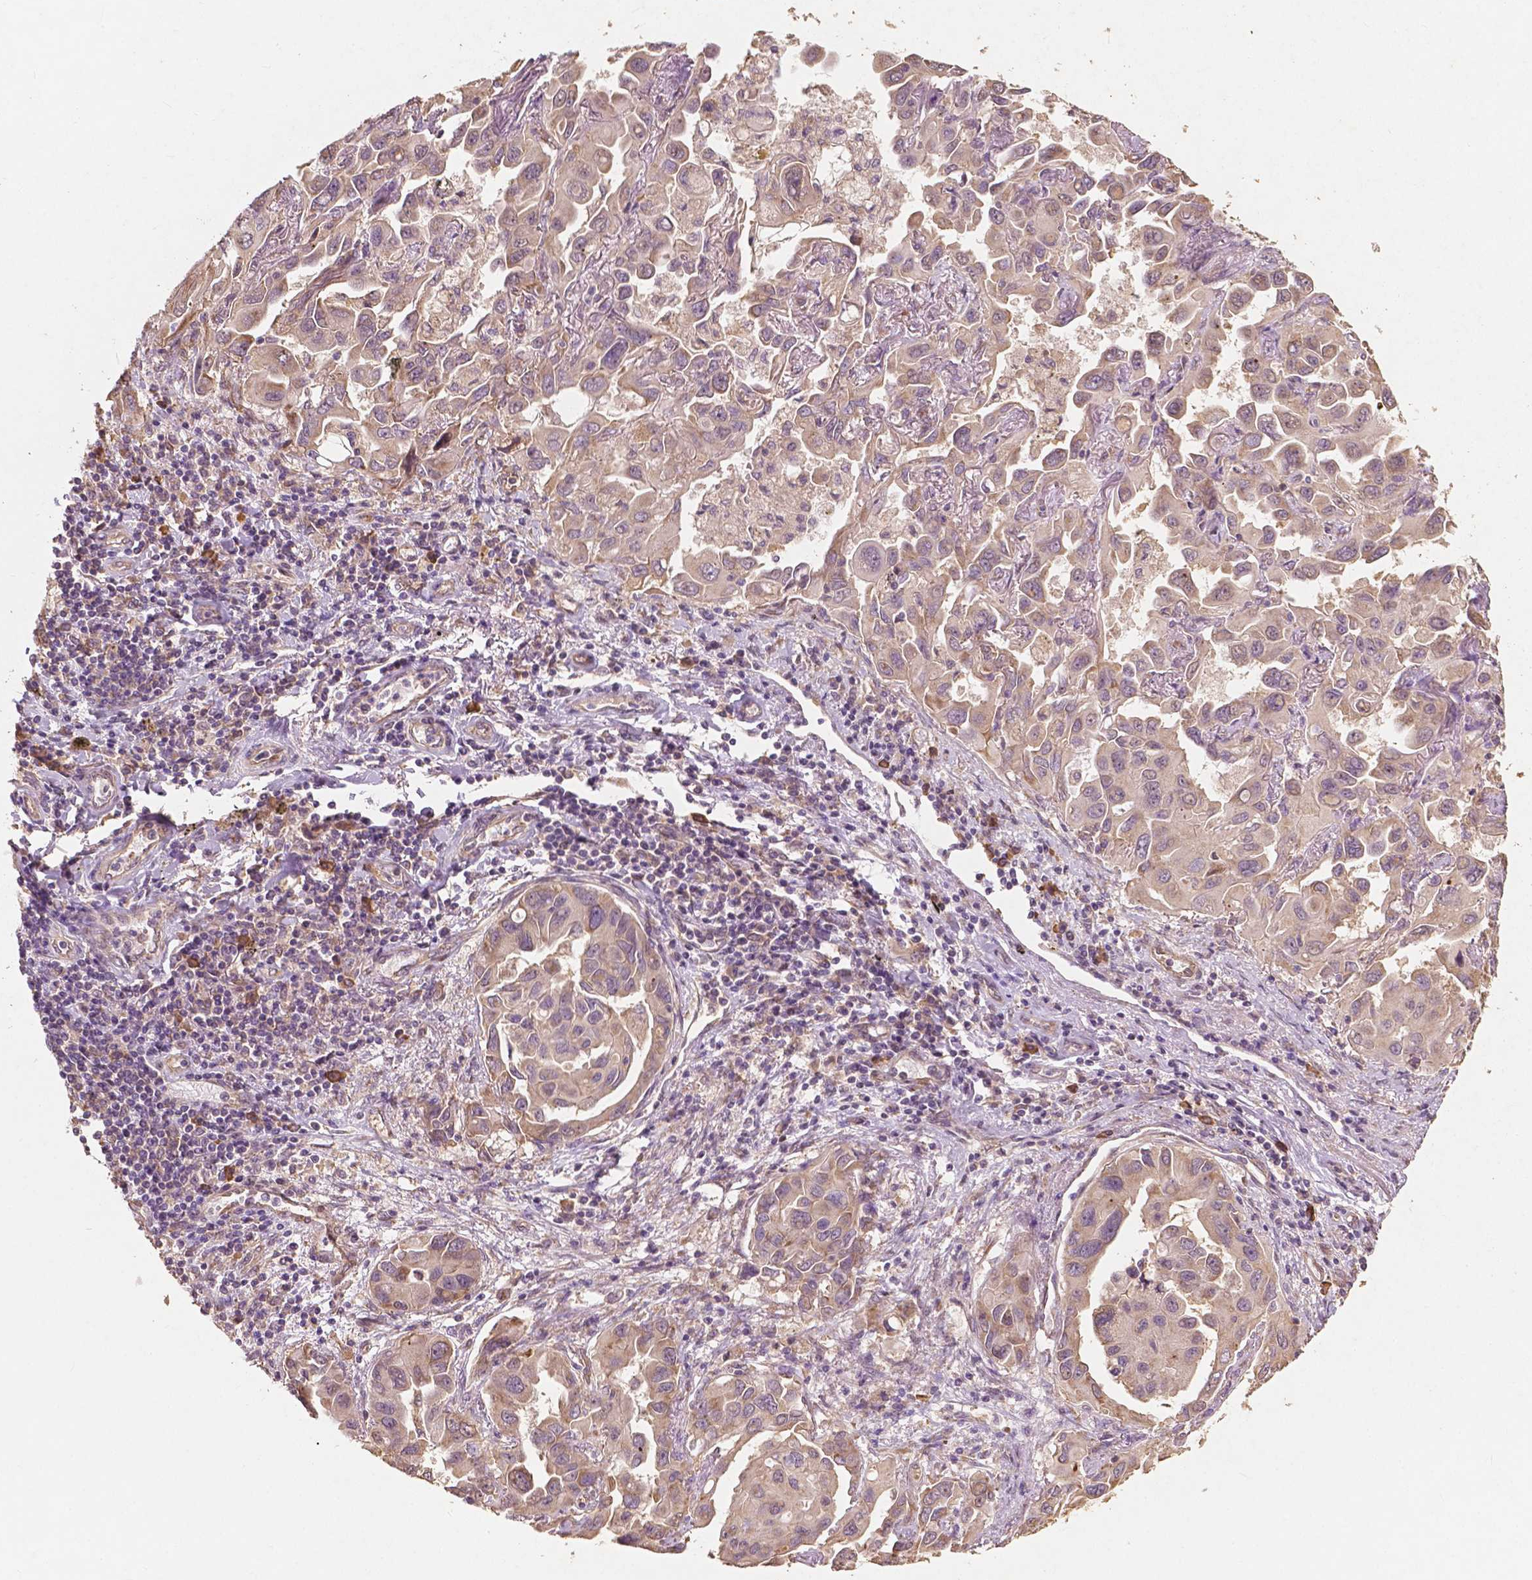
{"staining": {"intensity": "moderate", "quantity": "25%-75%", "location": "cytoplasmic/membranous"}, "tissue": "lung cancer", "cell_type": "Tumor cells", "image_type": "cancer", "snomed": [{"axis": "morphology", "description": "Adenocarcinoma, NOS"}, {"axis": "topography", "description": "Lung"}], "caption": "Lung cancer (adenocarcinoma) stained for a protein demonstrates moderate cytoplasmic/membranous positivity in tumor cells. (DAB IHC with brightfield microscopy, high magnification).", "gene": "G3BP1", "patient": {"sex": "male", "age": 64}}